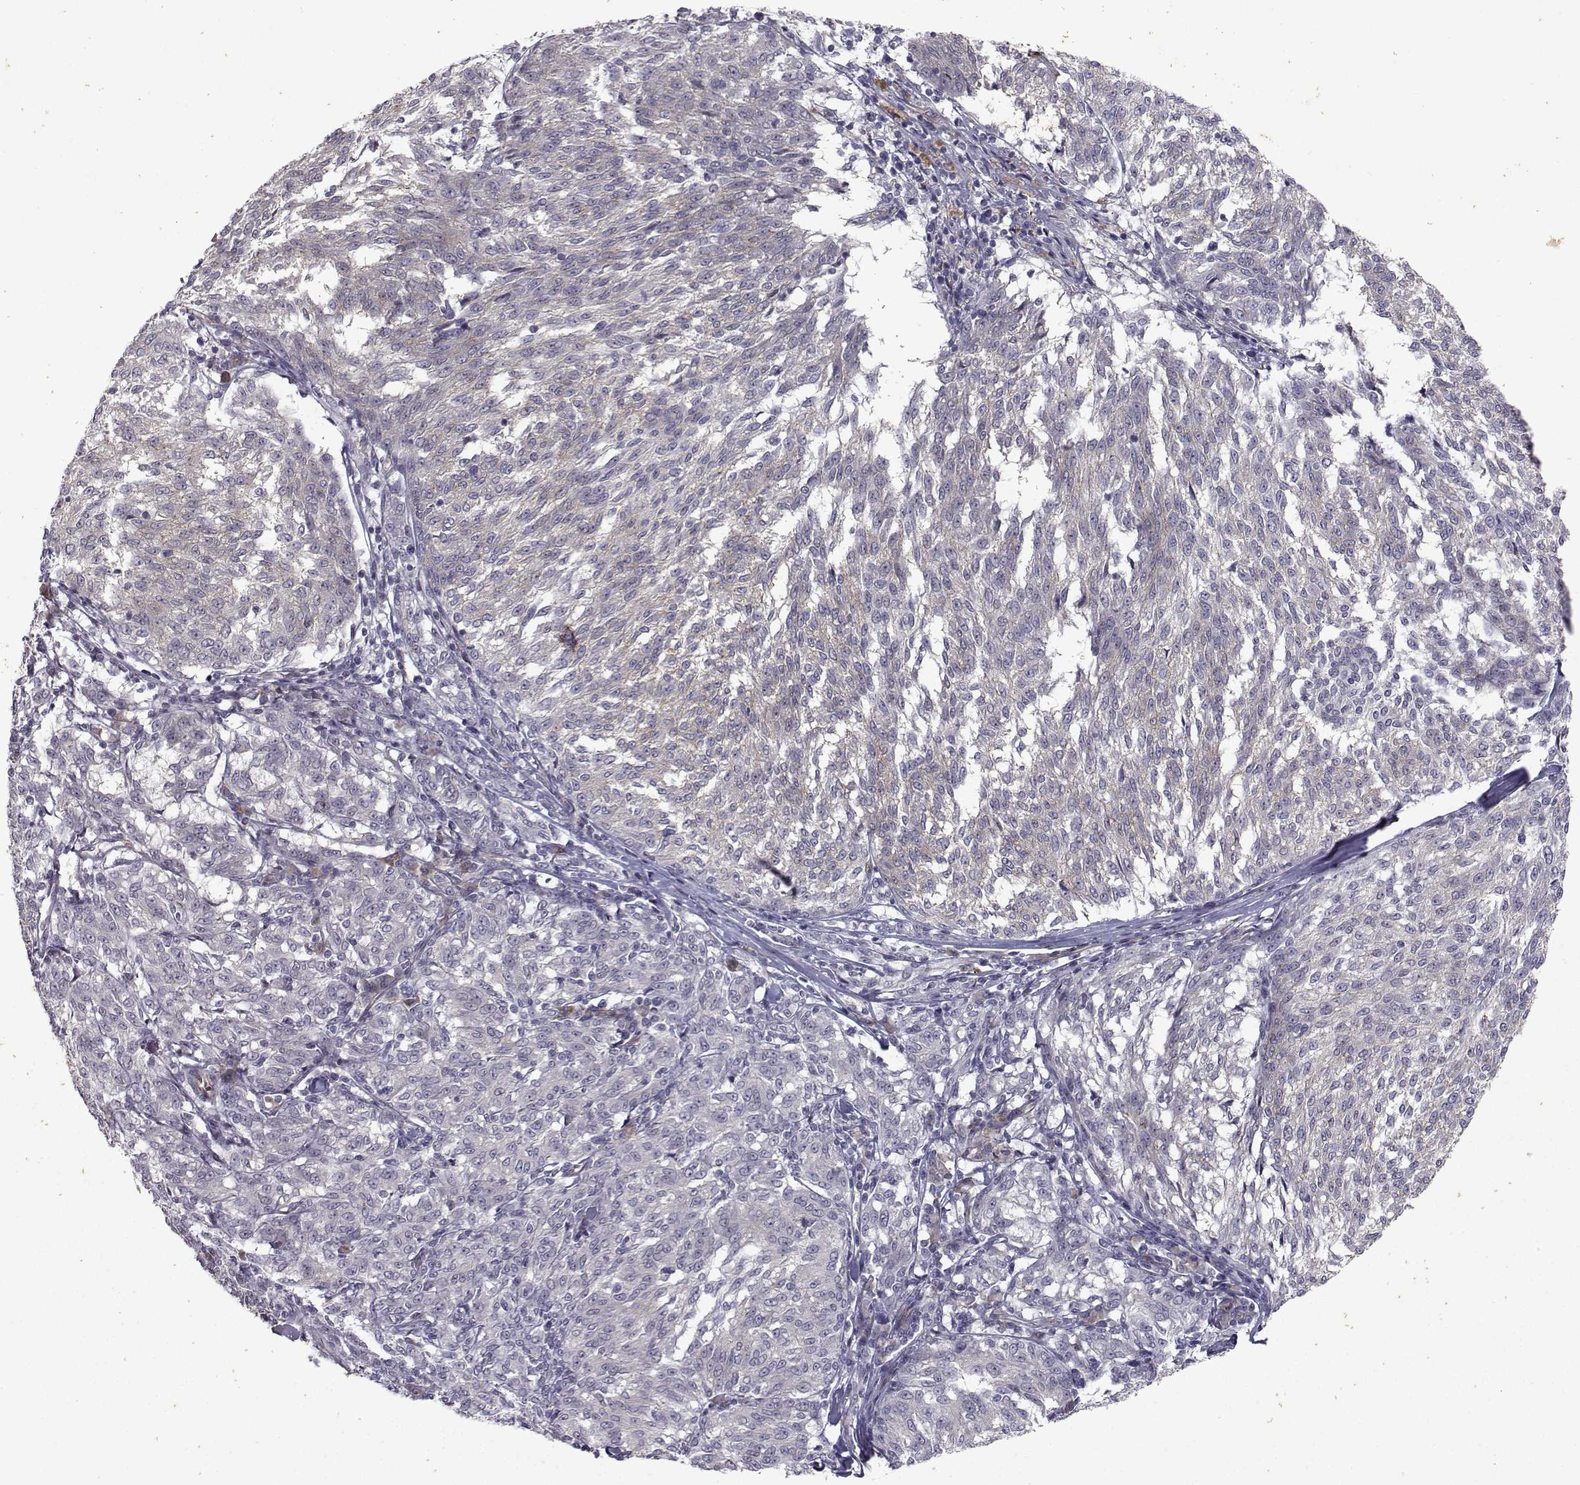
{"staining": {"intensity": "negative", "quantity": "none", "location": "none"}, "tissue": "melanoma", "cell_type": "Tumor cells", "image_type": "cancer", "snomed": [{"axis": "morphology", "description": "Malignant melanoma, NOS"}, {"axis": "topography", "description": "Skin"}], "caption": "A histopathology image of human melanoma is negative for staining in tumor cells.", "gene": "OPRD1", "patient": {"sex": "female", "age": 72}}